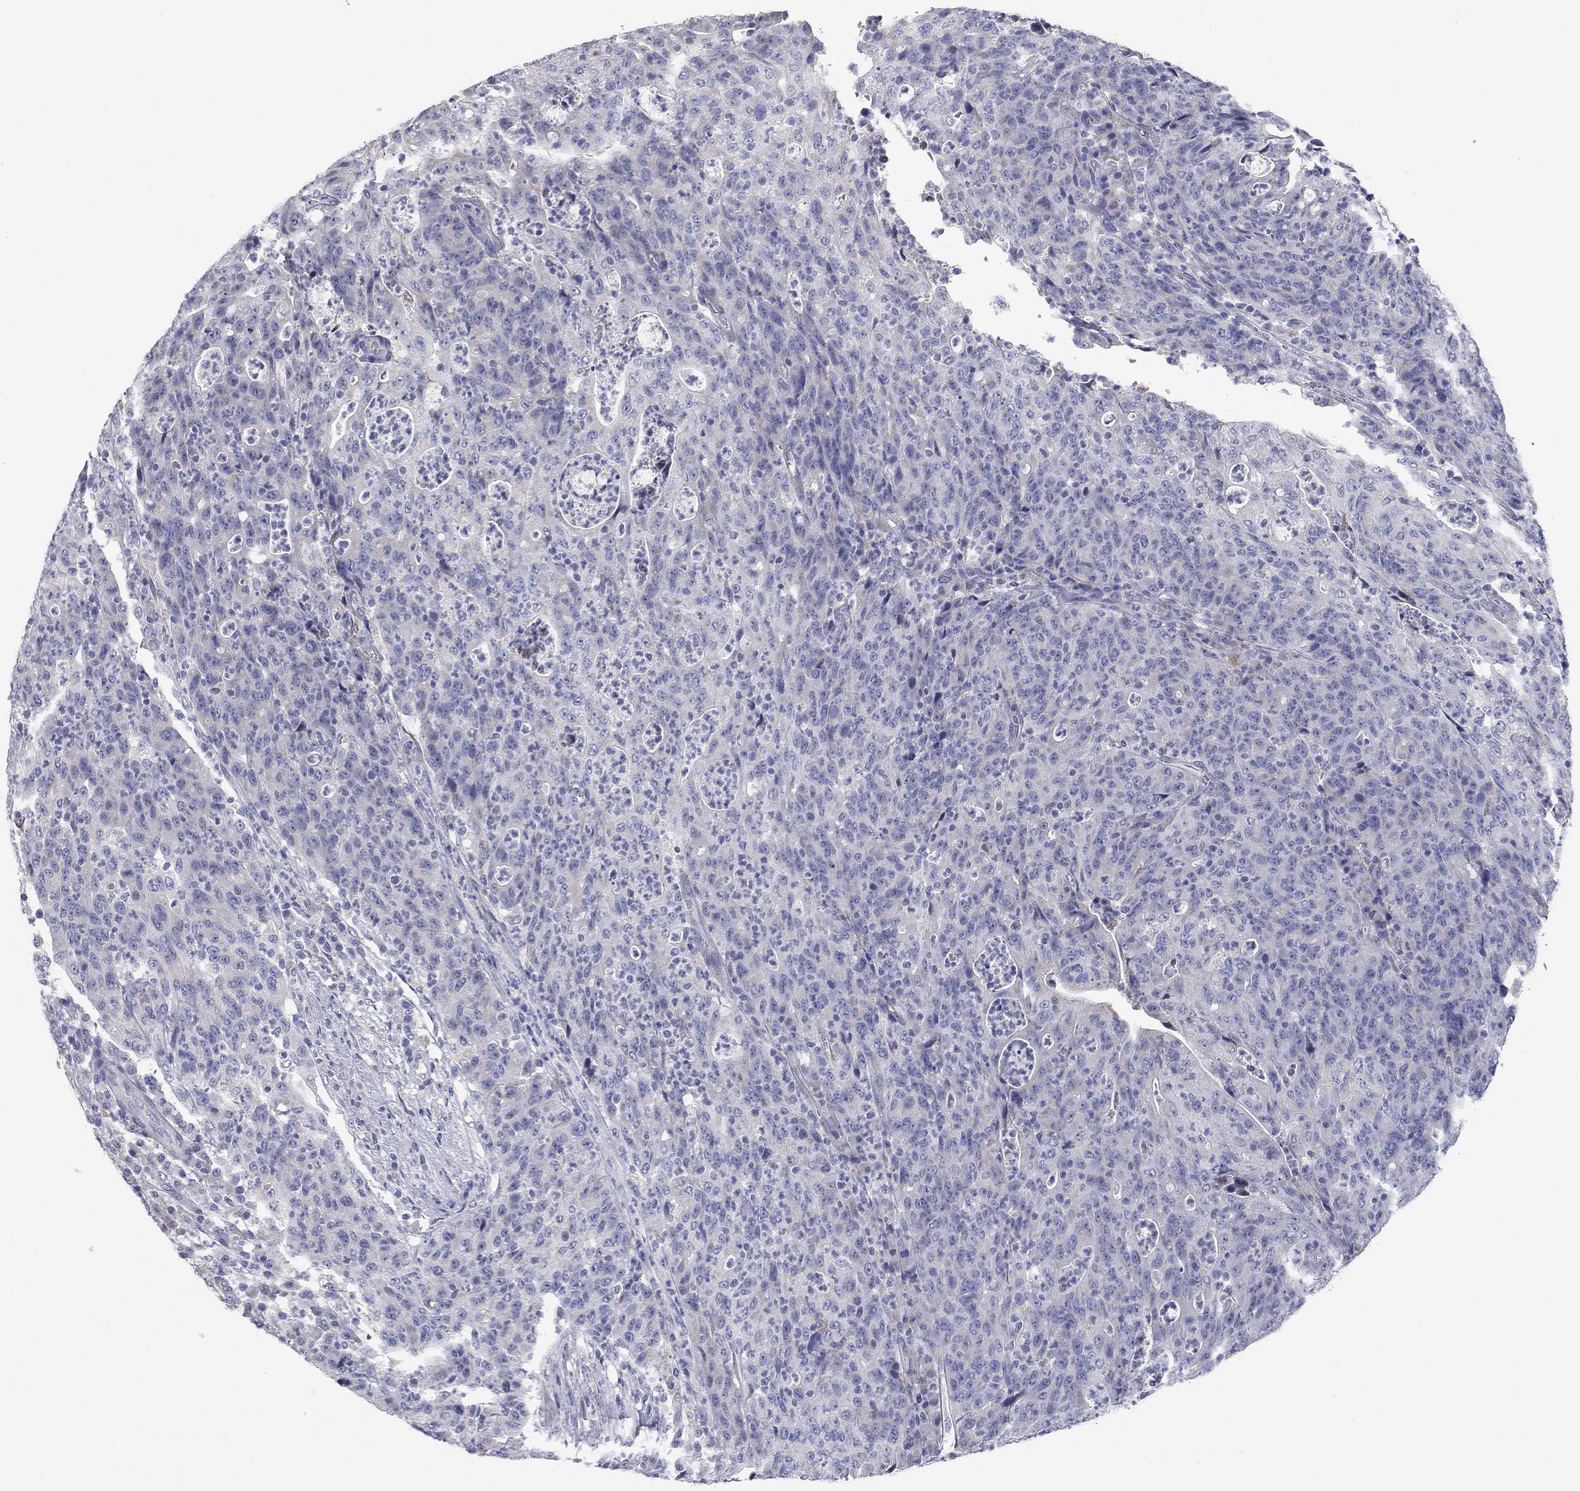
{"staining": {"intensity": "negative", "quantity": "none", "location": "none"}, "tissue": "colorectal cancer", "cell_type": "Tumor cells", "image_type": "cancer", "snomed": [{"axis": "morphology", "description": "Adenocarcinoma, NOS"}, {"axis": "topography", "description": "Colon"}], "caption": "DAB immunohistochemical staining of human colorectal adenocarcinoma shows no significant staining in tumor cells.", "gene": "PTGDS", "patient": {"sex": "male", "age": 70}}